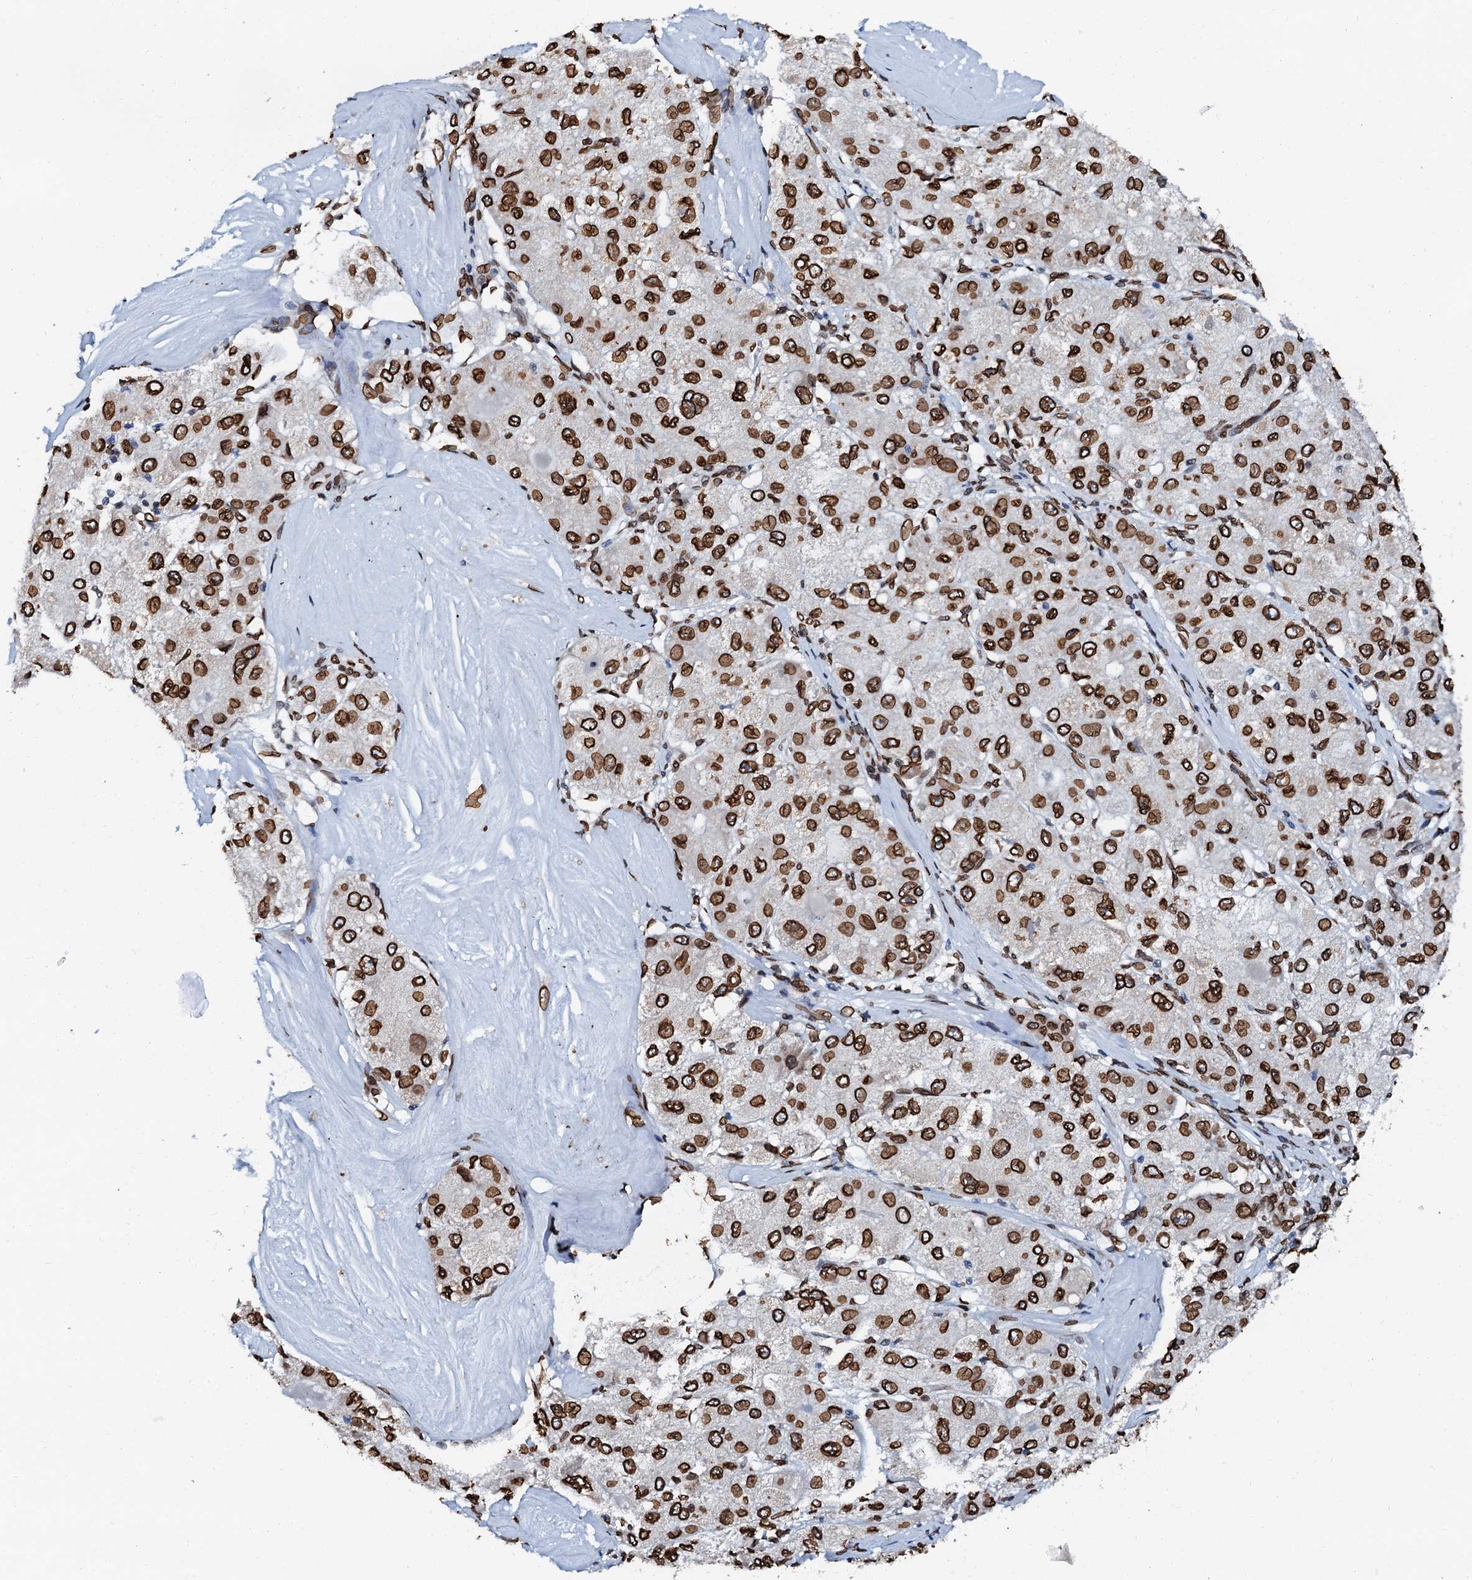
{"staining": {"intensity": "strong", "quantity": ">75%", "location": "cytoplasmic/membranous,nuclear"}, "tissue": "liver cancer", "cell_type": "Tumor cells", "image_type": "cancer", "snomed": [{"axis": "morphology", "description": "Carcinoma, Hepatocellular, NOS"}, {"axis": "topography", "description": "Liver"}], "caption": "Protein expression analysis of liver hepatocellular carcinoma shows strong cytoplasmic/membranous and nuclear staining in approximately >75% of tumor cells.", "gene": "KATNAL2", "patient": {"sex": "male", "age": 80}}